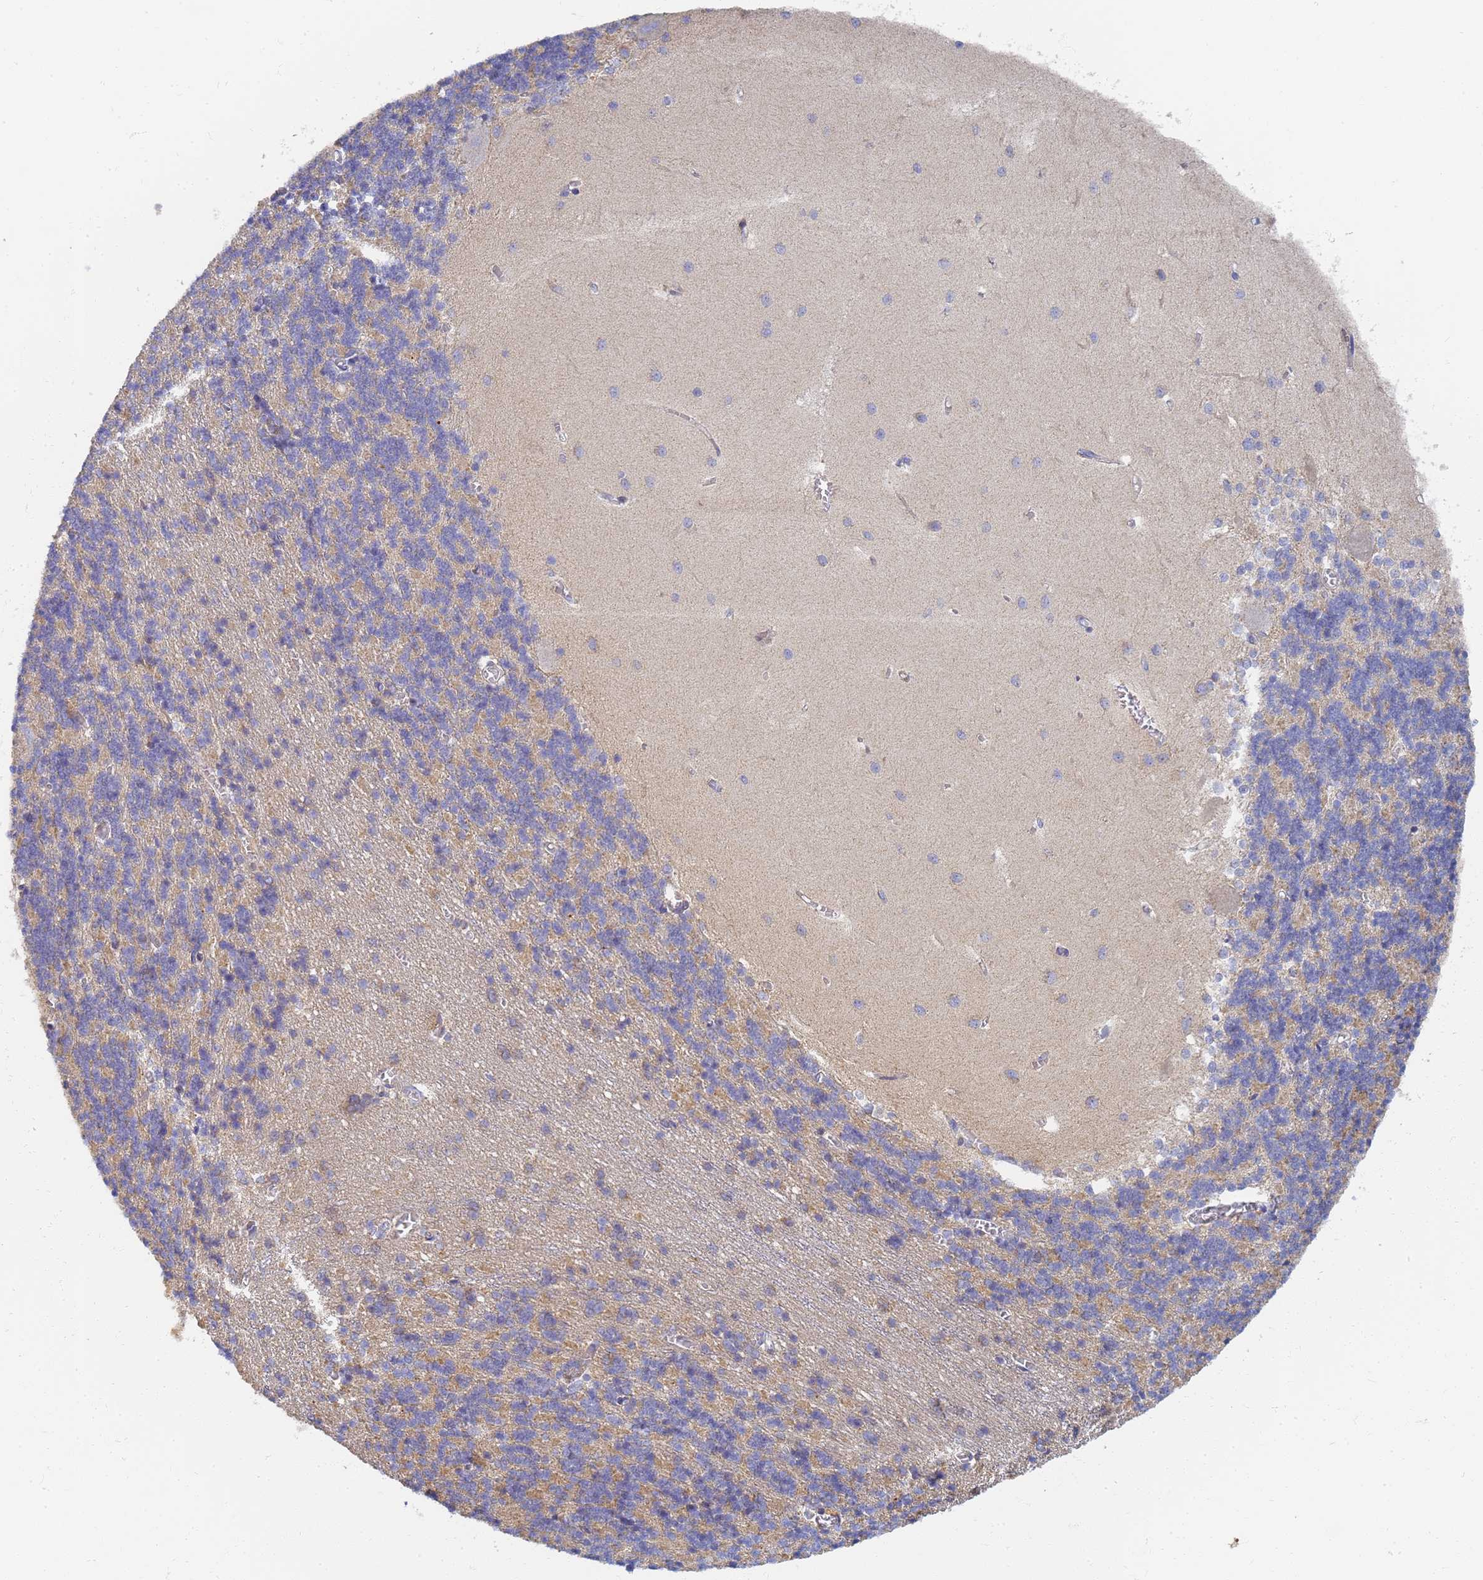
{"staining": {"intensity": "moderate", "quantity": "25%-75%", "location": "cytoplasmic/membranous"}, "tissue": "cerebellum", "cell_type": "Cells in granular layer", "image_type": "normal", "snomed": [{"axis": "morphology", "description": "Normal tissue, NOS"}, {"axis": "topography", "description": "Cerebellum"}], "caption": "The histopathology image shows a brown stain indicating the presence of a protein in the cytoplasmic/membranous of cells in granular layer in cerebellum.", "gene": "UTP23", "patient": {"sex": "male", "age": 37}}